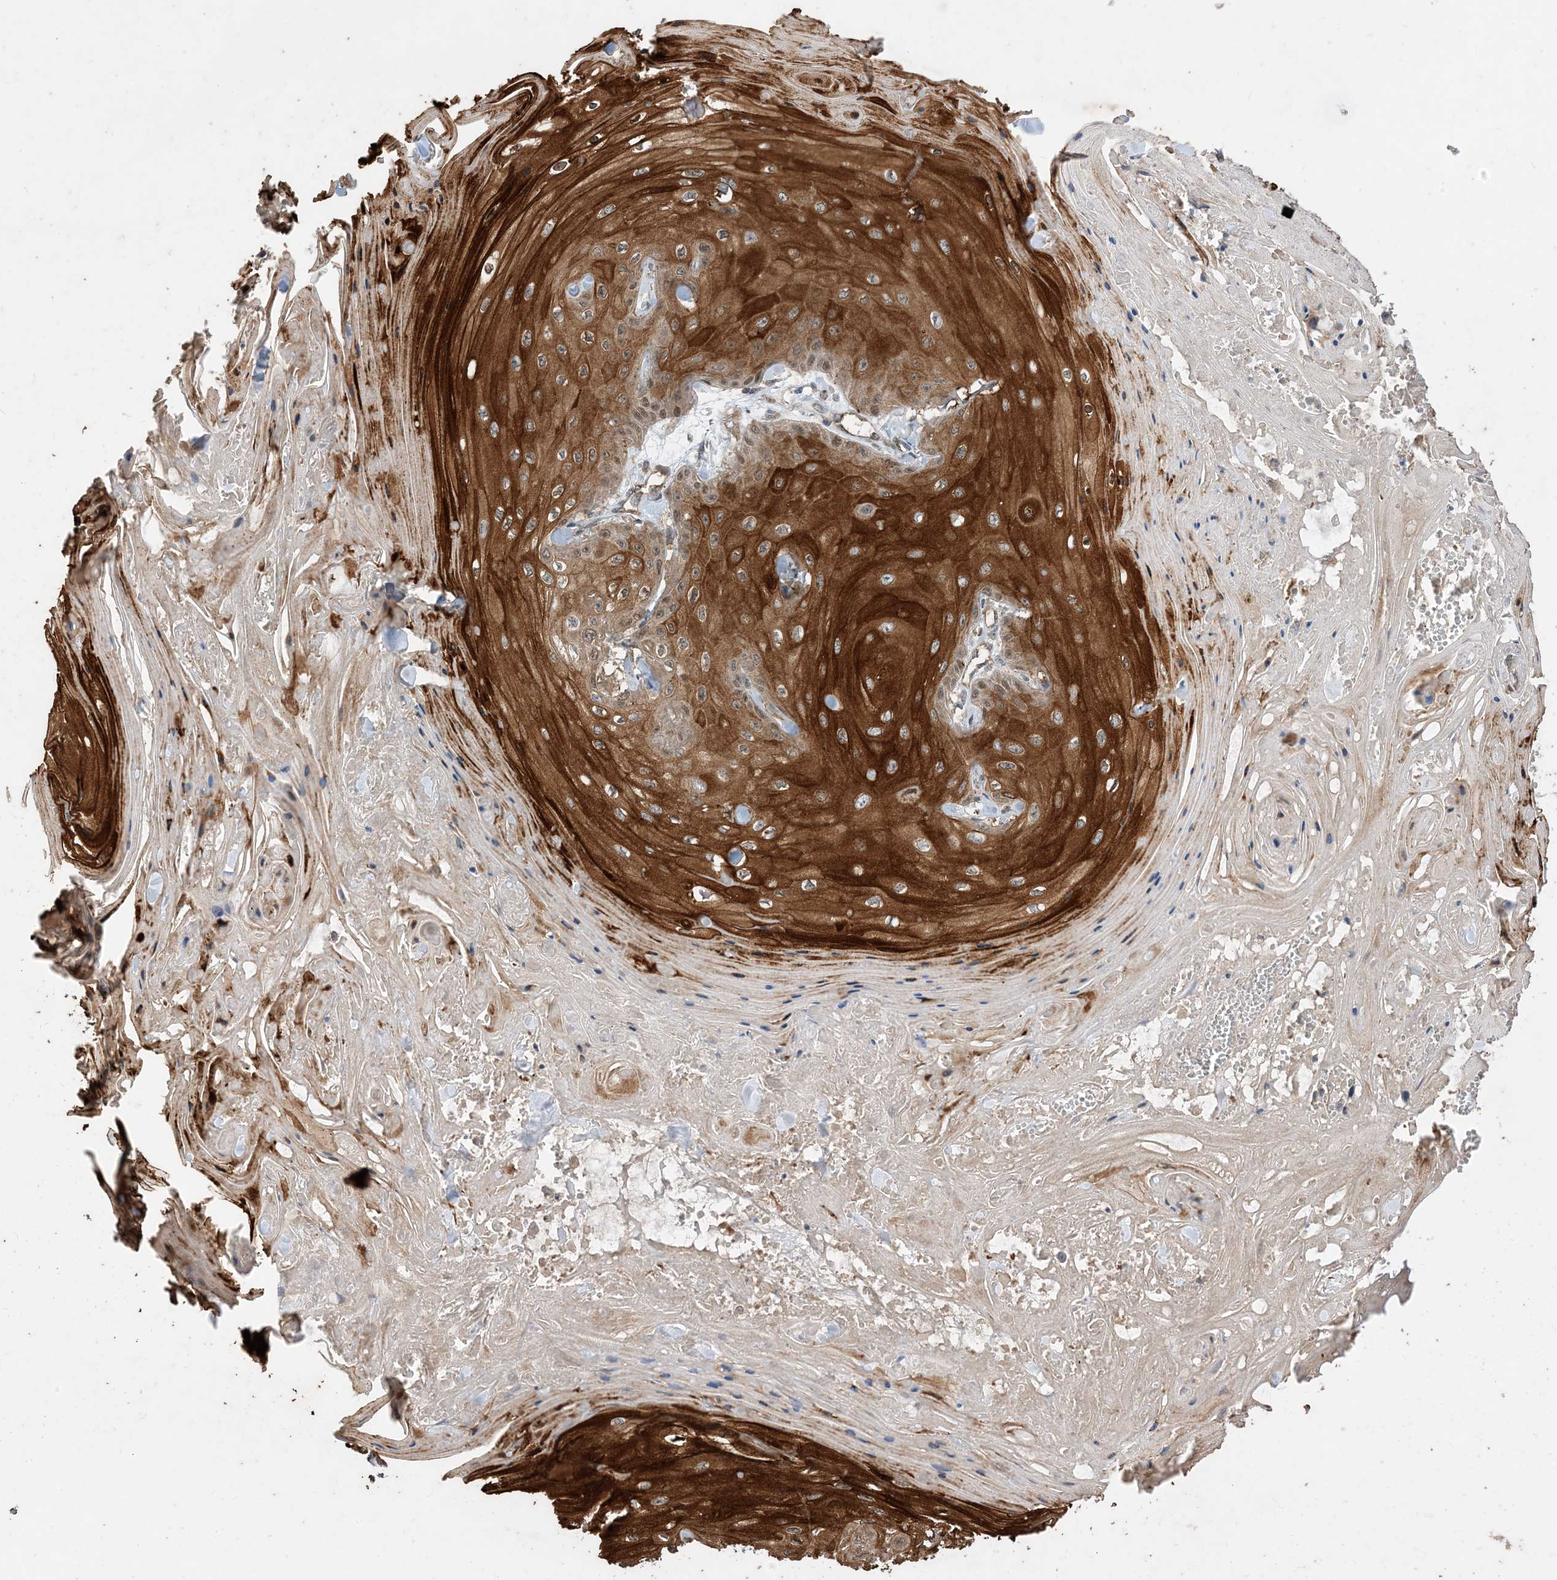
{"staining": {"intensity": "strong", "quantity": ">75%", "location": "cytoplasmic/membranous,nuclear"}, "tissue": "skin cancer", "cell_type": "Tumor cells", "image_type": "cancer", "snomed": [{"axis": "morphology", "description": "Squamous cell carcinoma, NOS"}, {"axis": "topography", "description": "Skin"}], "caption": "Skin cancer stained with a brown dye shows strong cytoplasmic/membranous and nuclear positive staining in about >75% of tumor cells.", "gene": "ZKSCAN5", "patient": {"sex": "male", "age": 74}}